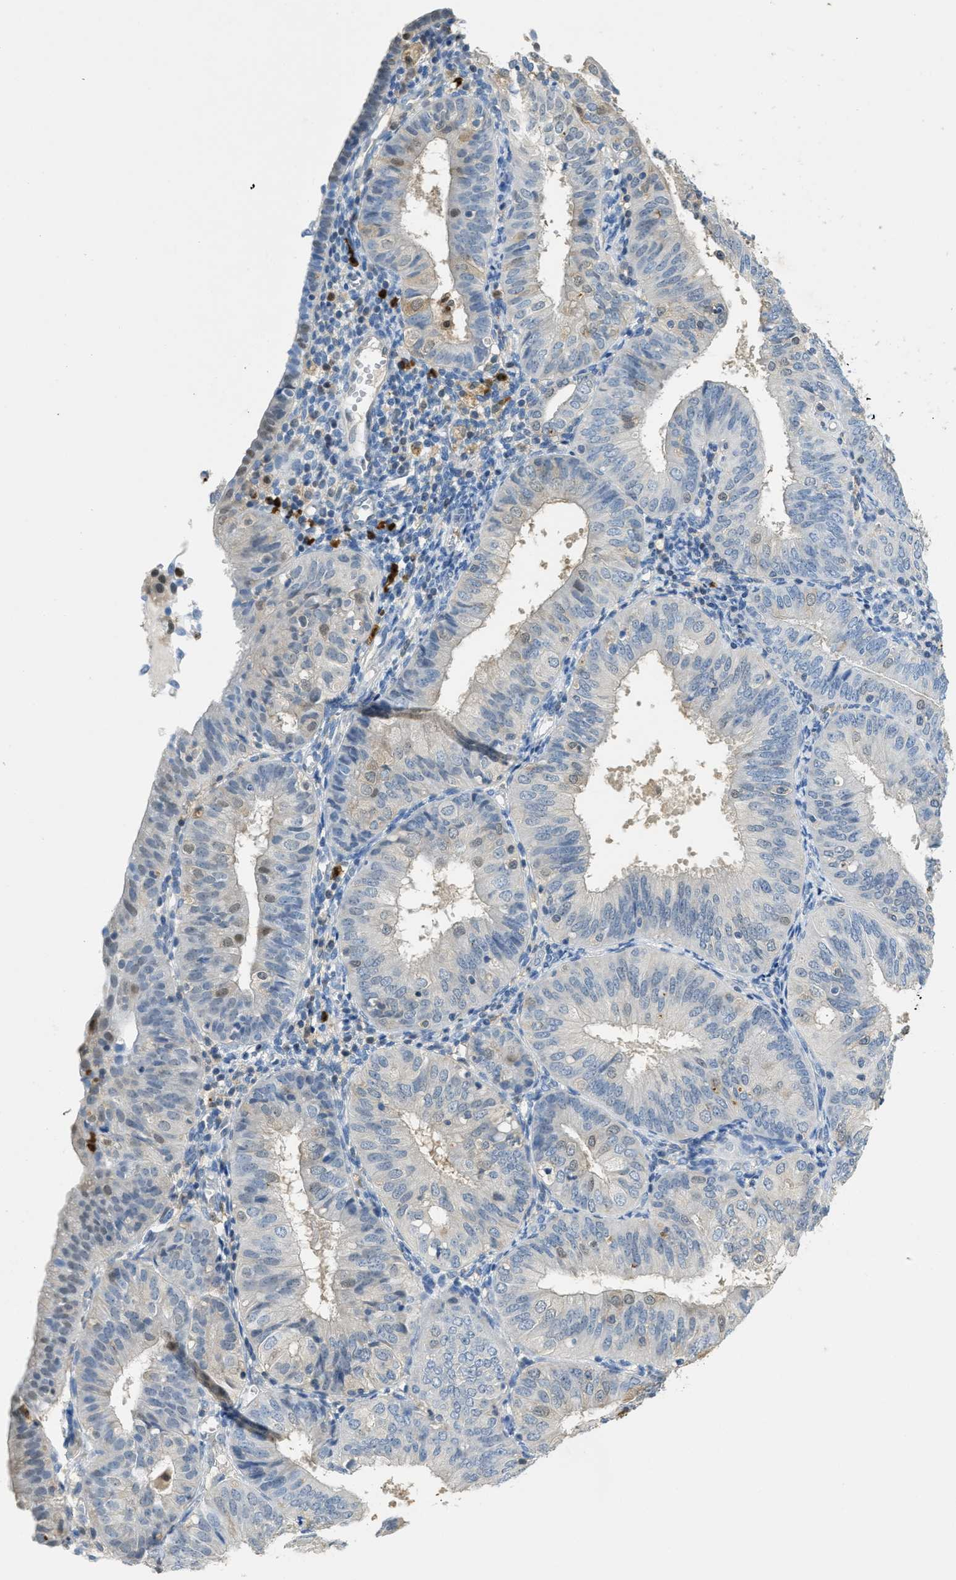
{"staining": {"intensity": "weak", "quantity": "<25%", "location": "nuclear"}, "tissue": "endometrial cancer", "cell_type": "Tumor cells", "image_type": "cancer", "snomed": [{"axis": "morphology", "description": "Adenocarcinoma, NOS"}, {"axis": "topography", "description": "Endometrium"}], "caption": "Tumor cells show no significant staining in endometrial cancer (adenocarcinoma).", "gene": "SERPINB1", "patient": {"sex": "female", "age": 58}}